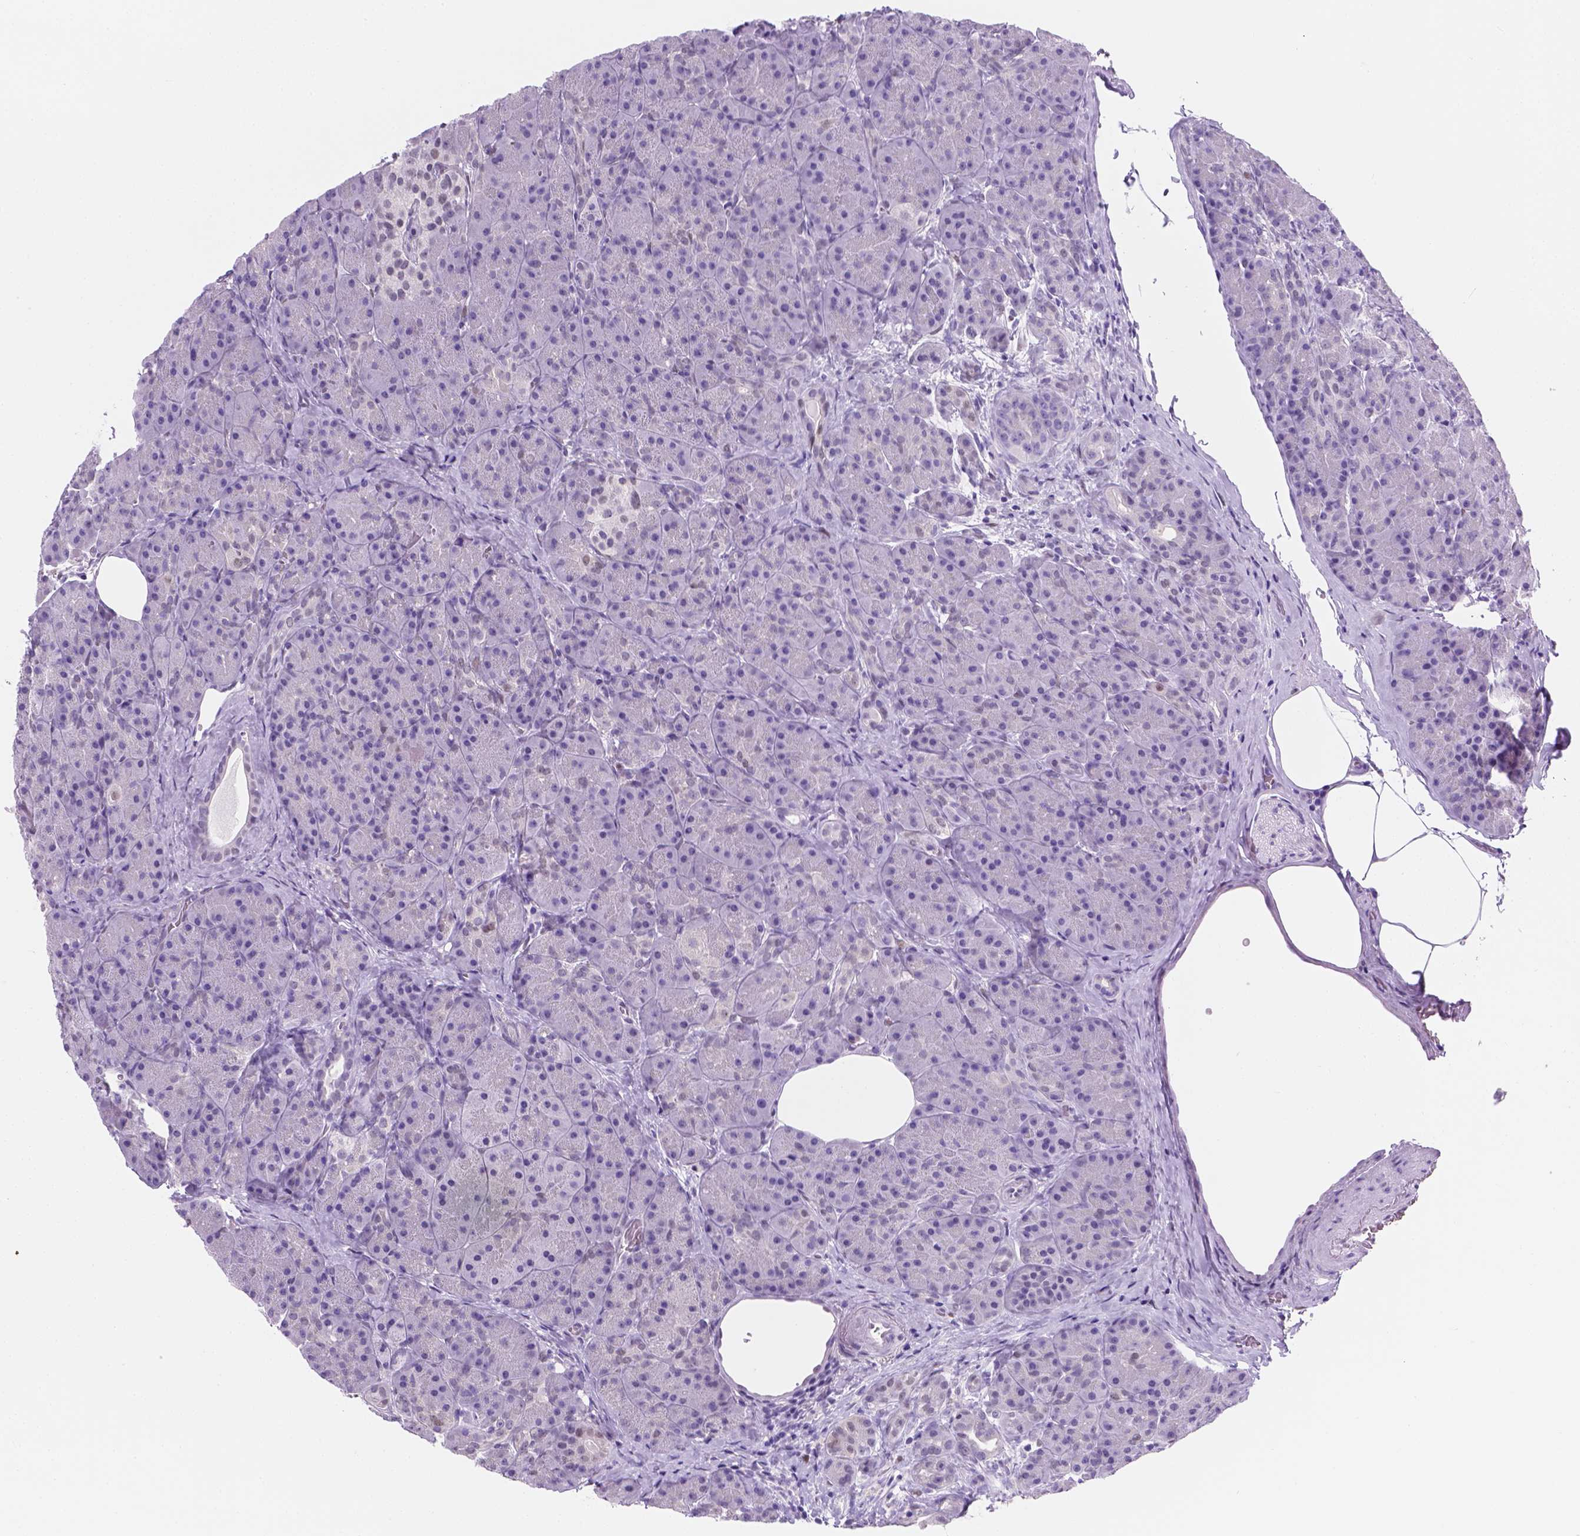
{"staining": {"intensity": "negative", "quantity": "none", "location": "none"}, "tissue": "pancreas", "cell_type": "Exocrine glandular cells", "image_type": "normal", "snomed": [{"axis": "morphology", "description": "Normal tissue, NOS"}, {"axis": "topography", "description": "Pancreas"}], "caption": "A high-resolution micrograph shows immunohistochemistry (IHC) staining of unremarkable pancreas, which reveals no significant expression in exocrine glandular cells.", "gene": "TMEM210", "patient": {"sex": "male", "age": 57}}